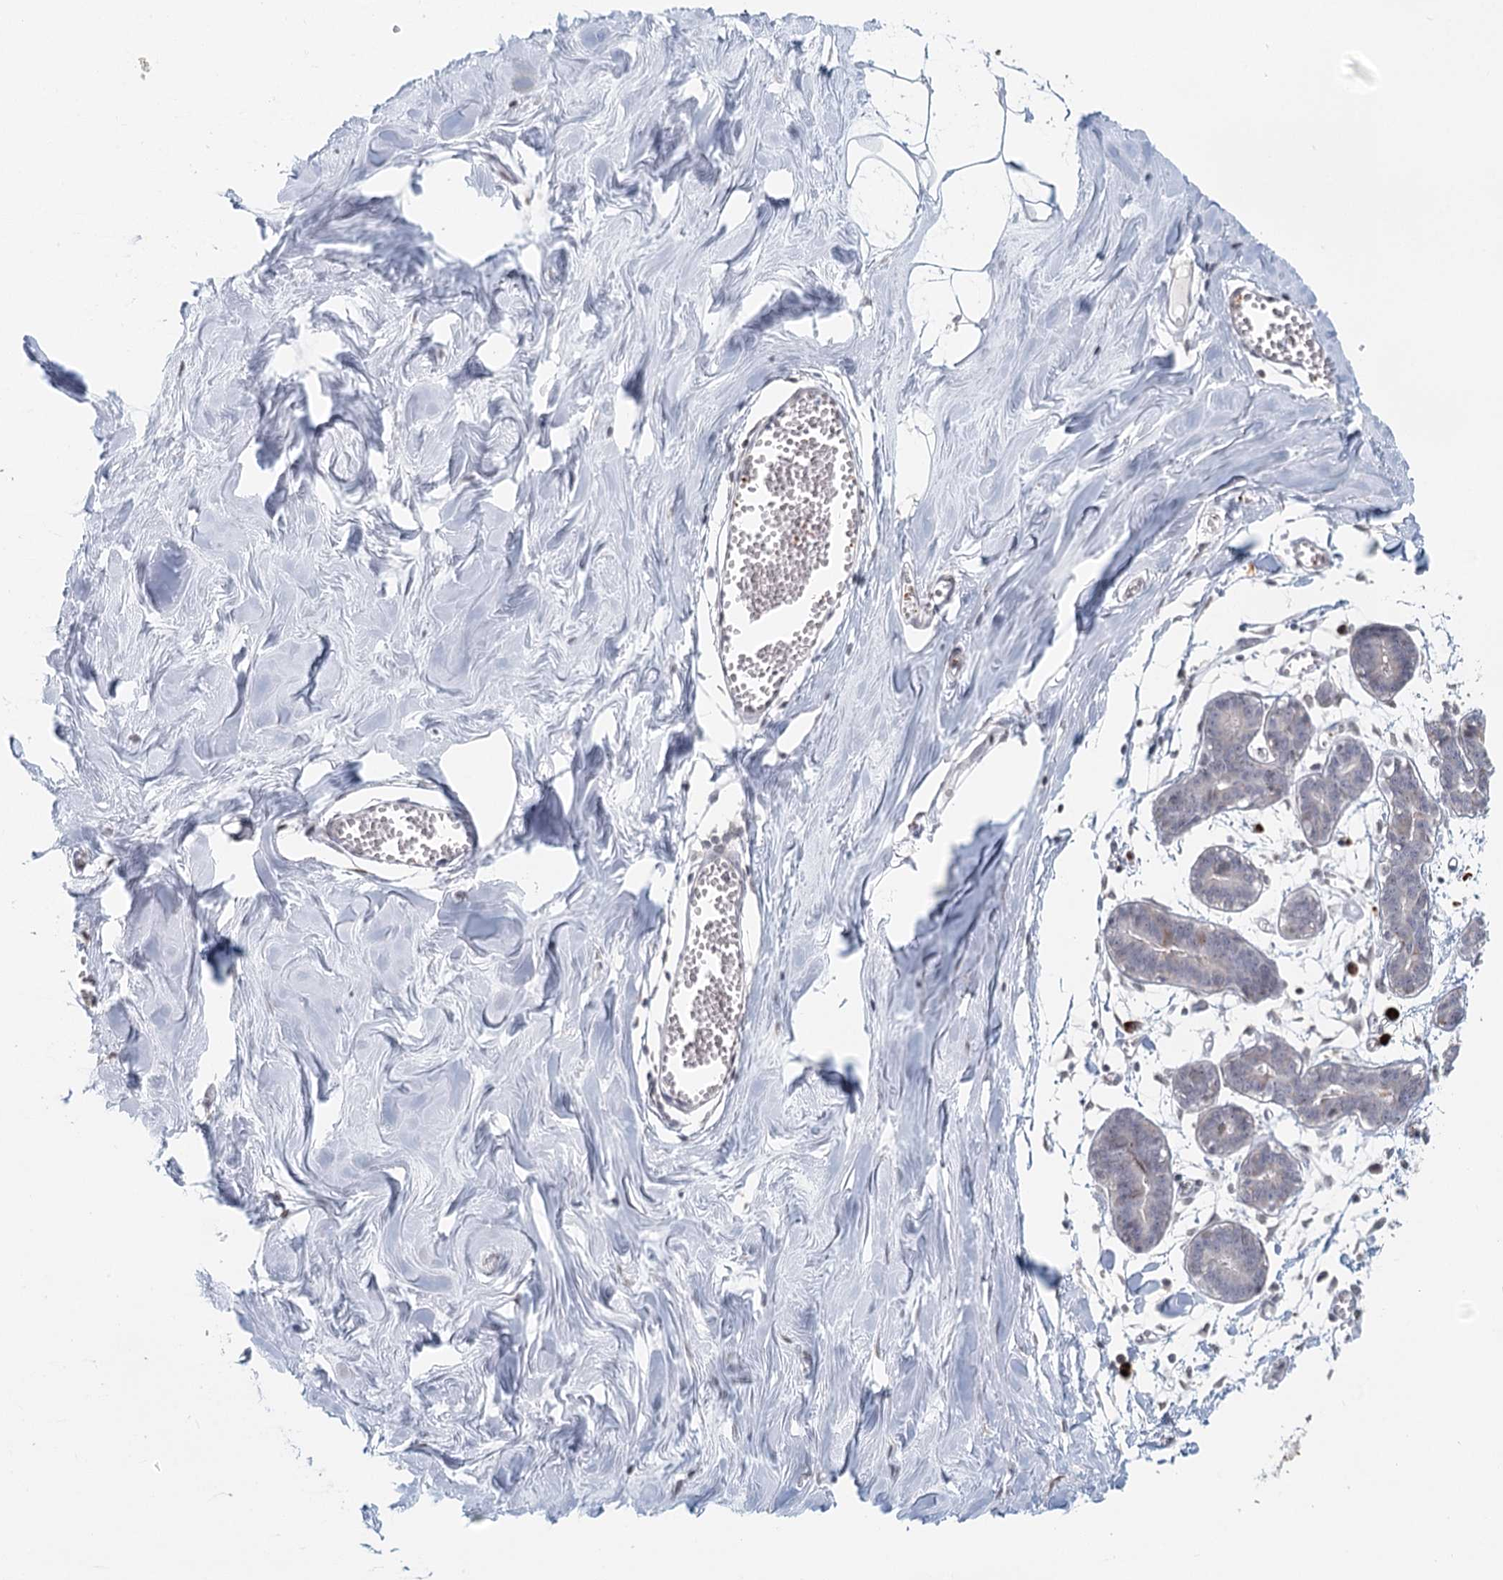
{"staining": {"intensity": "negative", "quantity": "none", "location": "none"}, "tissue": "breast", "cell_type": "Adipocytes", "image_type": "normal", "snomed": [{"axis": "morphology", "description": "Normal tissue, NOS"}, {"axis": "topography", "description": "Breast"}], "caption": "Micrograph shows no significant protein positivity in adipocytes of unremarkable breast.", "gene": "BNIP5", "patient": {"sex": "female", "age": 27}}